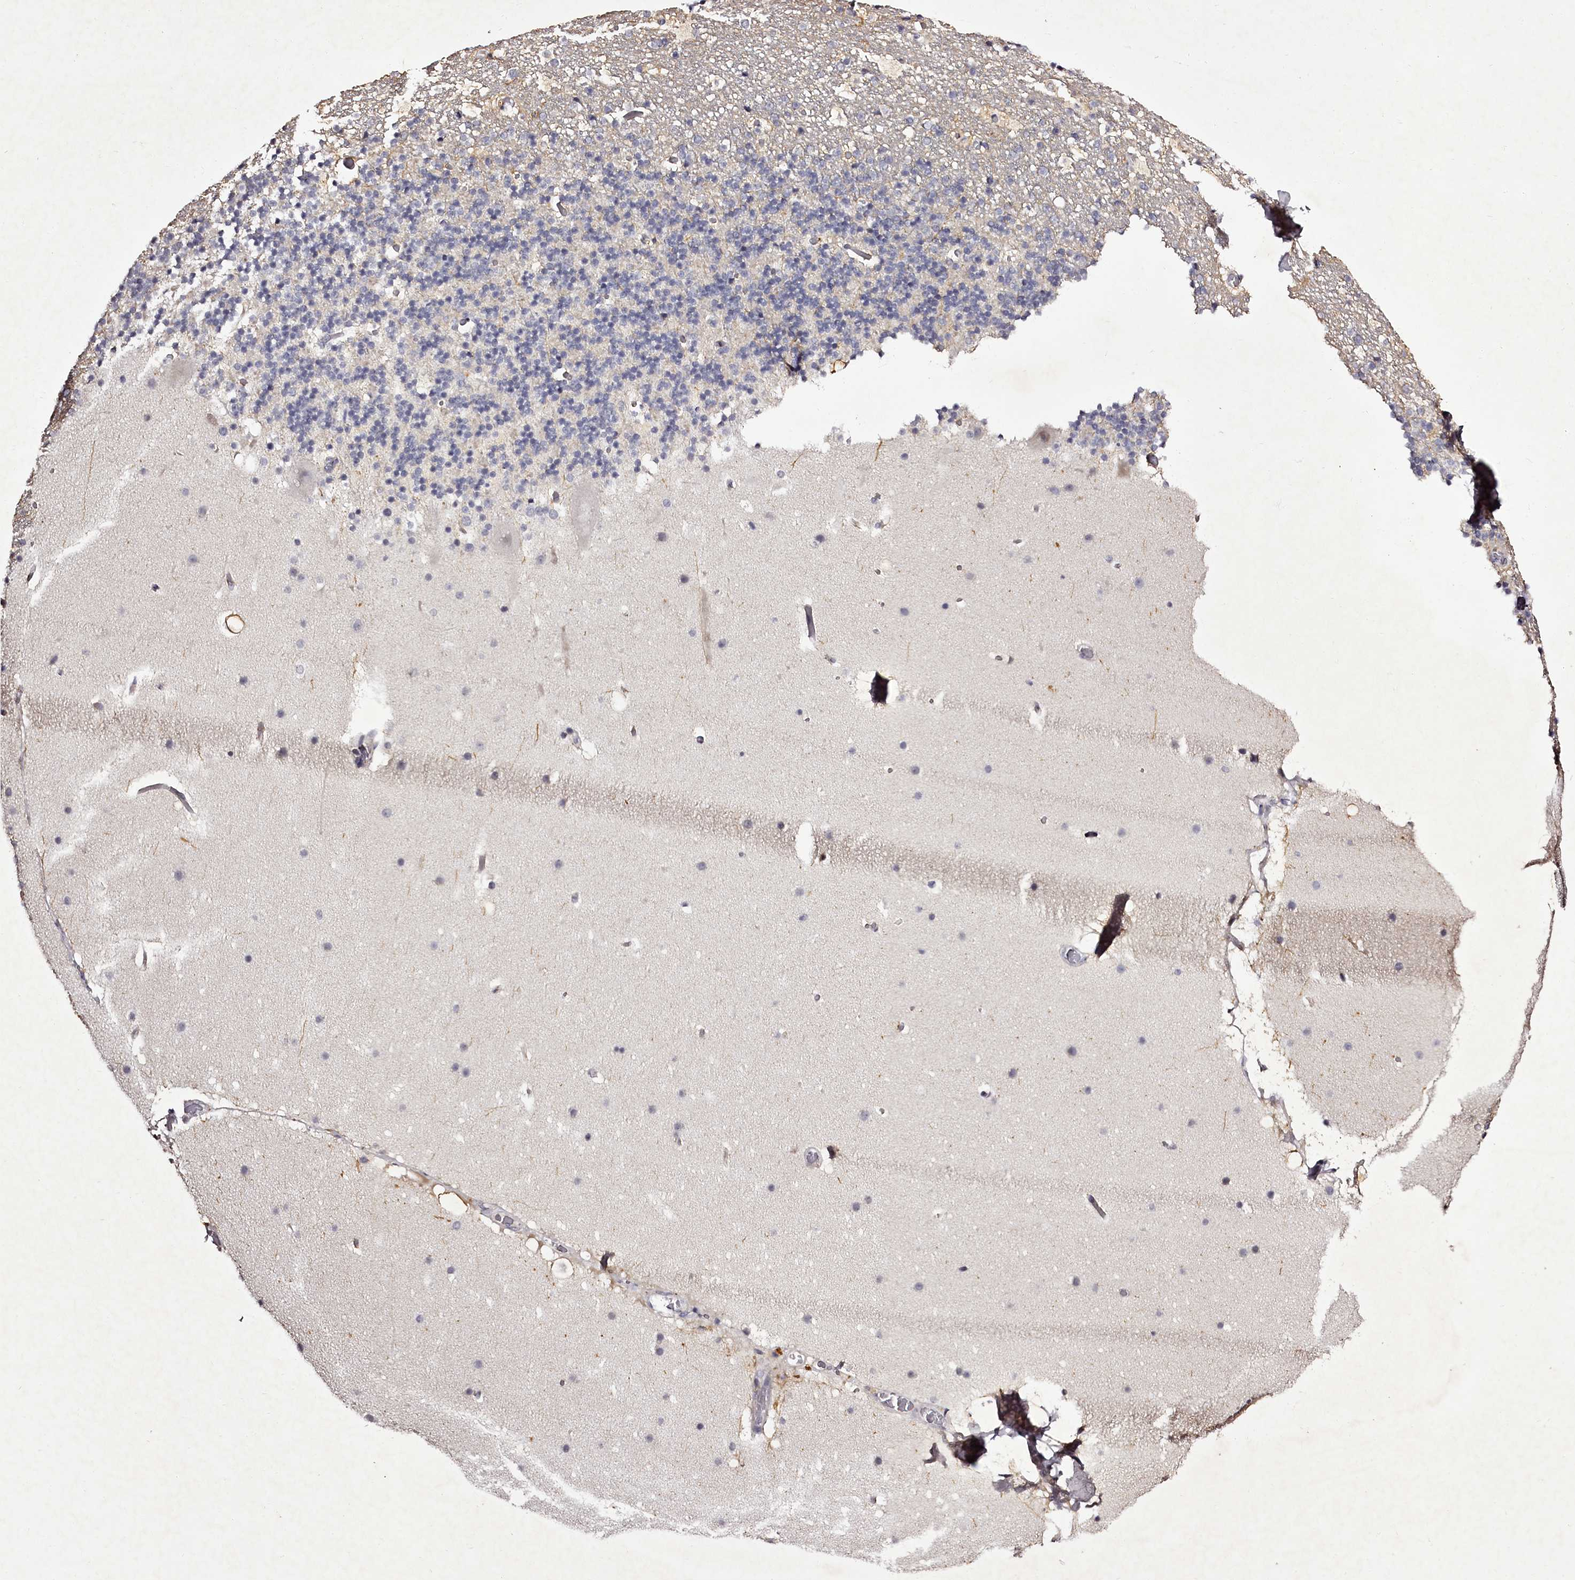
{"staining": {"intensity": "negative", "quantity": "none", "location": "none"}, "tissue": "cerebellum", "cell_type": "Cells in granular layer", "image_type": "normal", "snomed": [{"axis": "morphology", "description": "Normal tissue, NOS"}, {"axis": "topography", "description": "Cerebellum"}], "caption": "Immunohistochemistry of benign human cerebellum shows no staining in cells in granular layer.", "gene": "RBMXL2", "patient": {"sex": "male", "age": 57}}